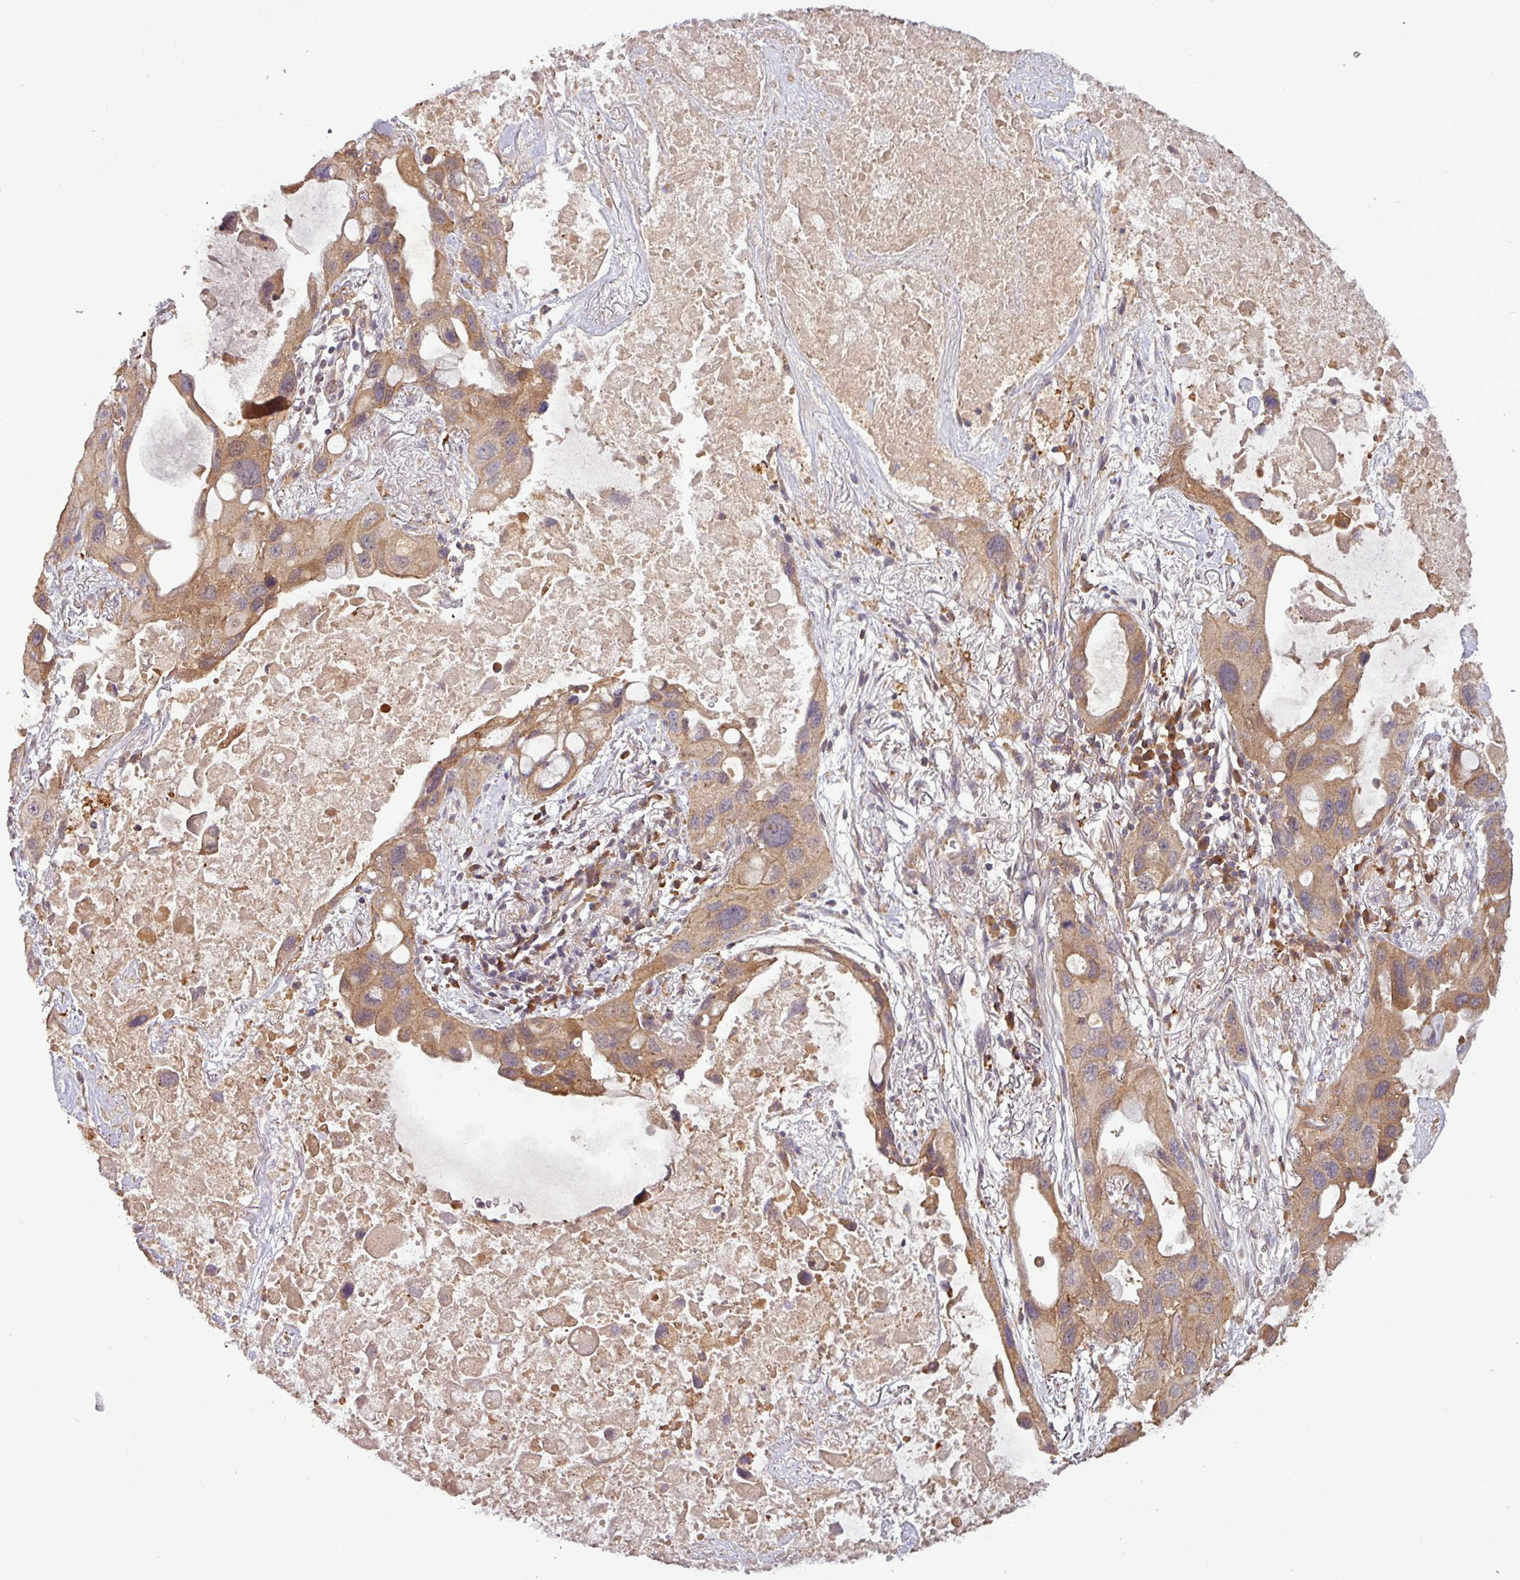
{"staining": {"intensity": "moderate", "quantity": ">75%", "location": "cytoplasmic/membranous"}, "tissue": "lung cancer", "cell_type": "Tumor cells", "image_type": "cancer", "snomed": [{"axis": "morphology", "description": "Squamous cell carcinoma, NOS"}, {"axis": "topography", "description": "Lung"}], "caption": "Squamous cell carcinoma (lung) stained for a protein (brown) reveals moderate cytoplasmic/membranous positive staining in approximately >75% of tumor cells.", "gene": "NT5C3A", "patient": {"sex": "female", "age": 73}}